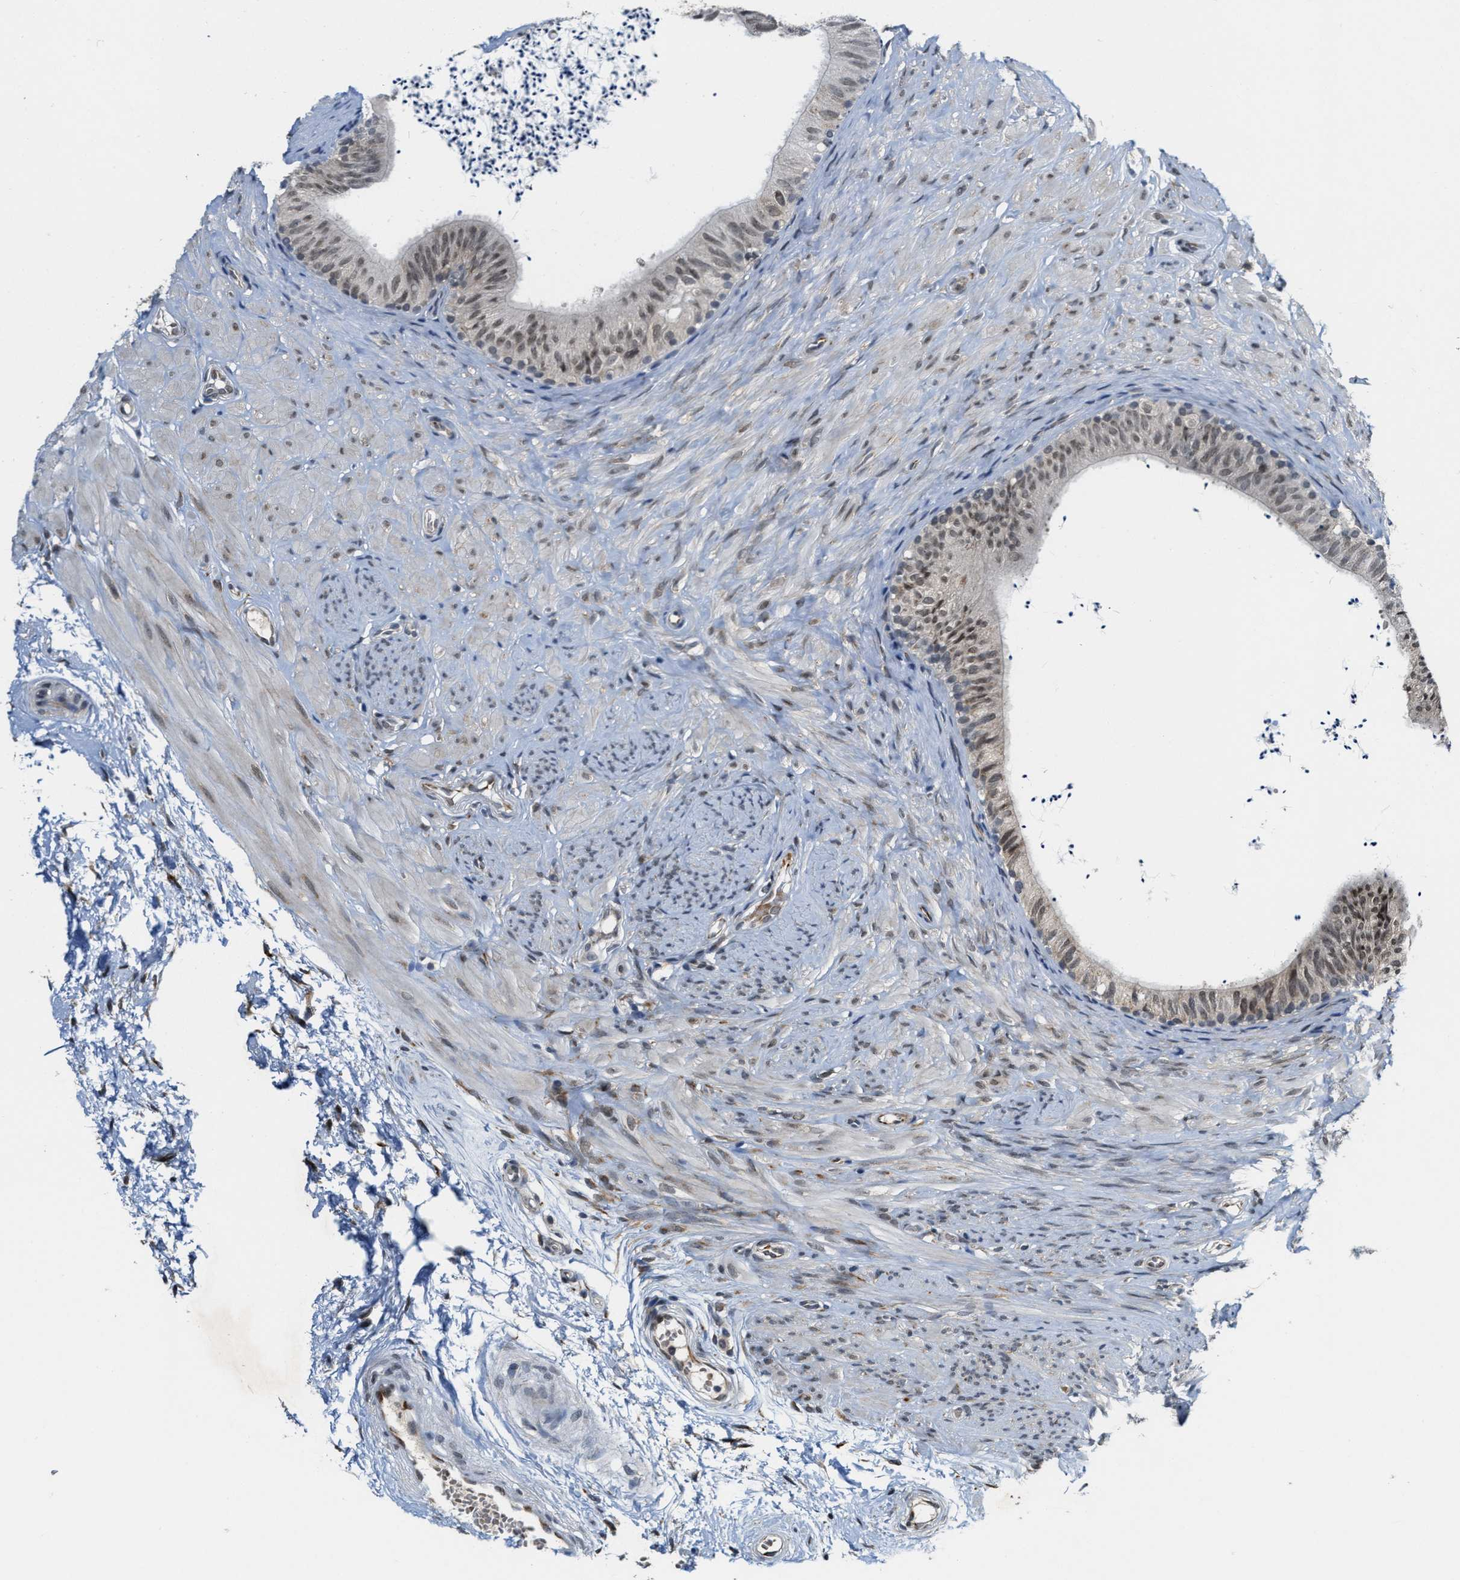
{"staining": {"intensity": "weak", "quantity": ">75%", "location": "nuclear"}, "tissue": "epididymis", "cell_type": "Glandular cells", "image_type": "normal", "snomed": [{"axis": "morphology", "description": "Normal tissue, NOS"}, {"axis": "topography", "description": "Epididymis"}], "caption": "Immunohistochemical staining of benign human epididymis demonstrates low levels of weak nuclear expression in about >75% of glandular cells. (DAB (3,3'-diaminobenzidine) = brown stain, brightfield microscopy at high magnification).", "gene": "KIF24", "patient": {"sex": "male", "age": 56}}